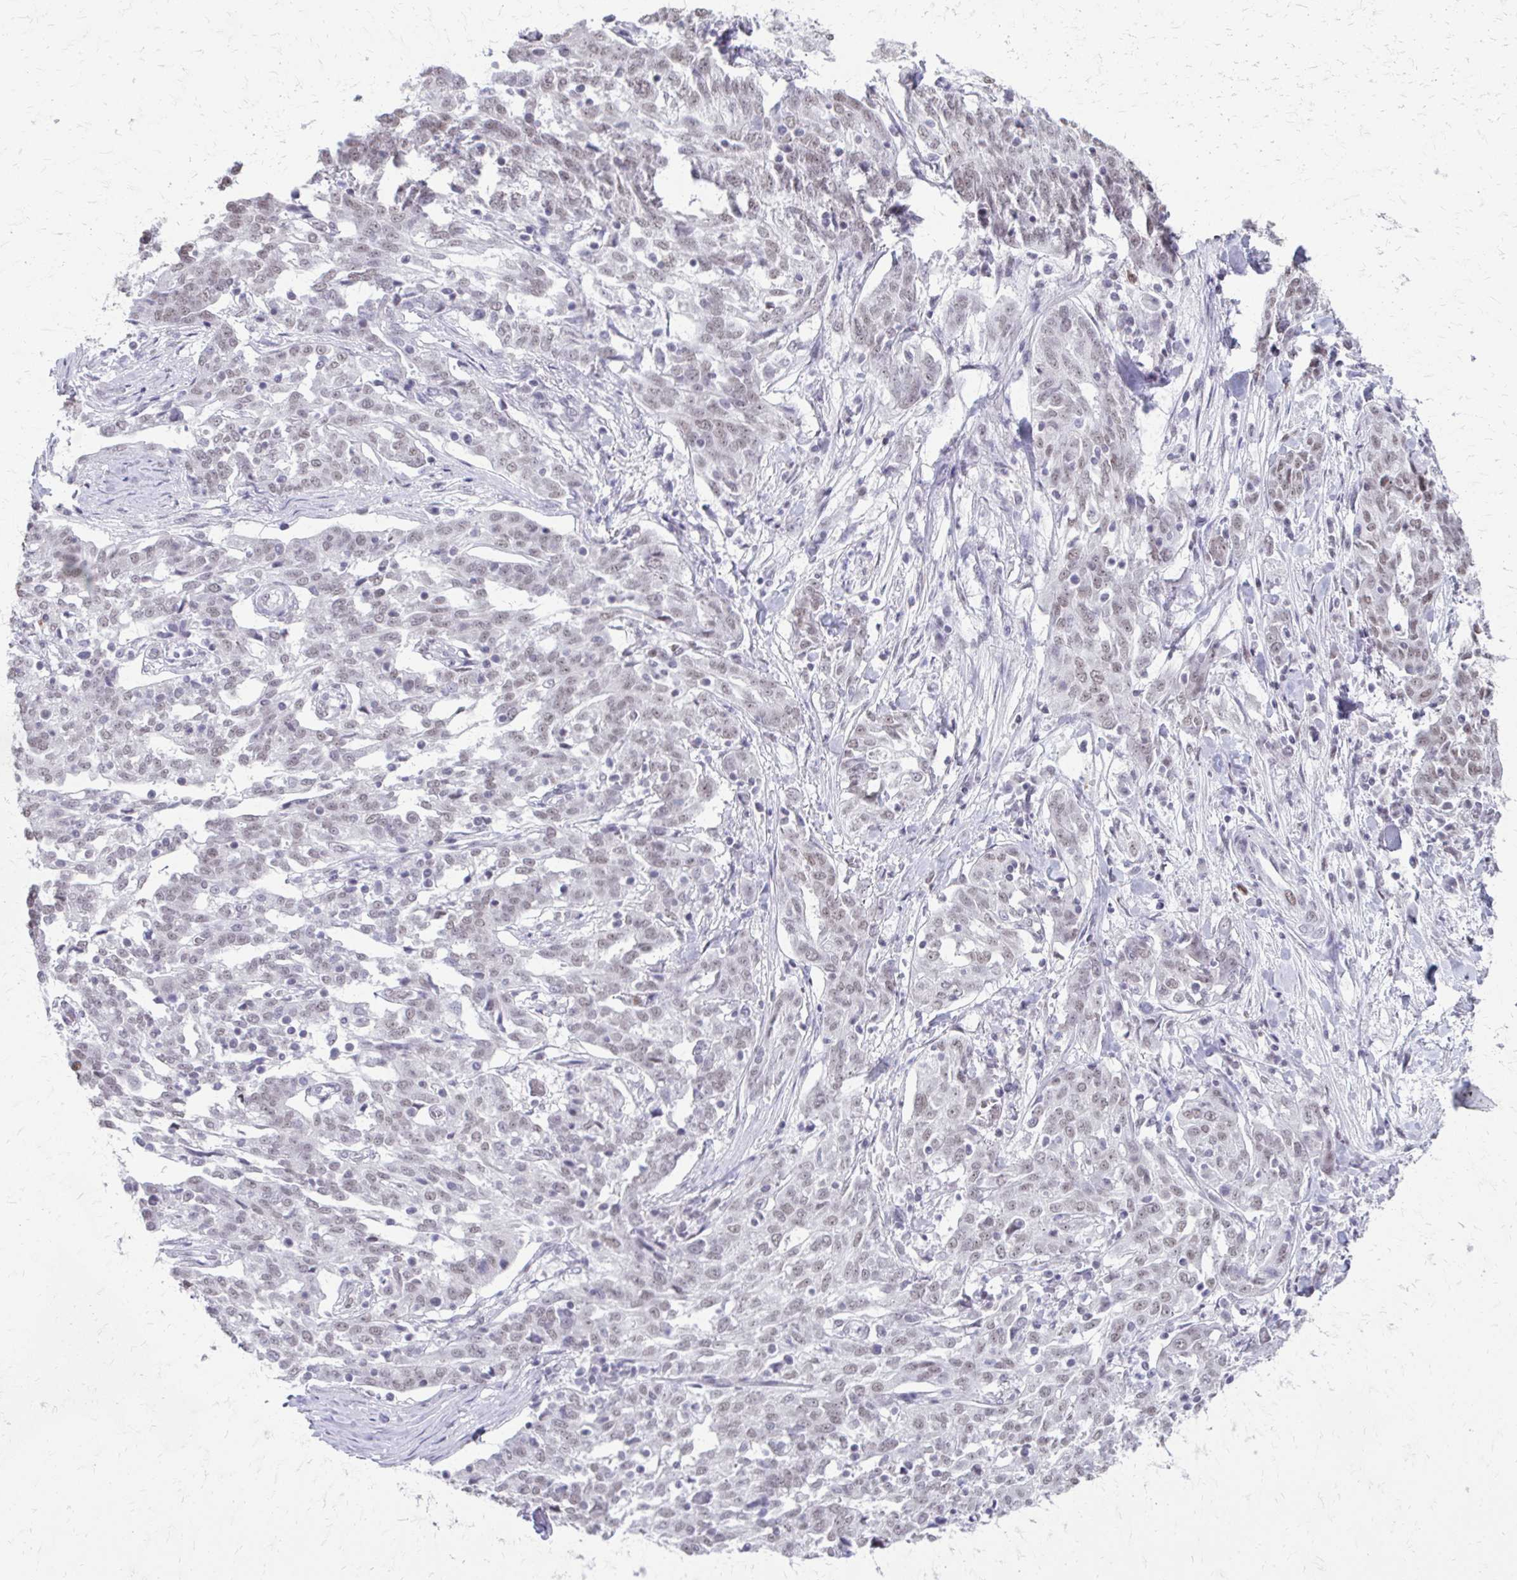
{"staining": {"intensity": "weak", "quantity": "<25%", "location": "nuclear"}, "tissue": "ovarian cancer", "cell_type": "Tumor cells", "image_type": "cancer", "snomed": [{"axis": "morphology", "description": "Cystadenocarcinoma, serous, NOS"}, {"axis": "topography", "description": "Ovary"}], "caption": "Image shows no protein expression in tumor cells of serous cystadenocarcinoma (ovarian) tissue. The staining was performed using DAB (3,3'-diaminobenzidine) to visualize the protein expression in brown, while the nuclei were stained in blue with hematoxylin (Magnification: 20x).", "gene": "SS18", "patient": {"sex": "female", "age": 67}}